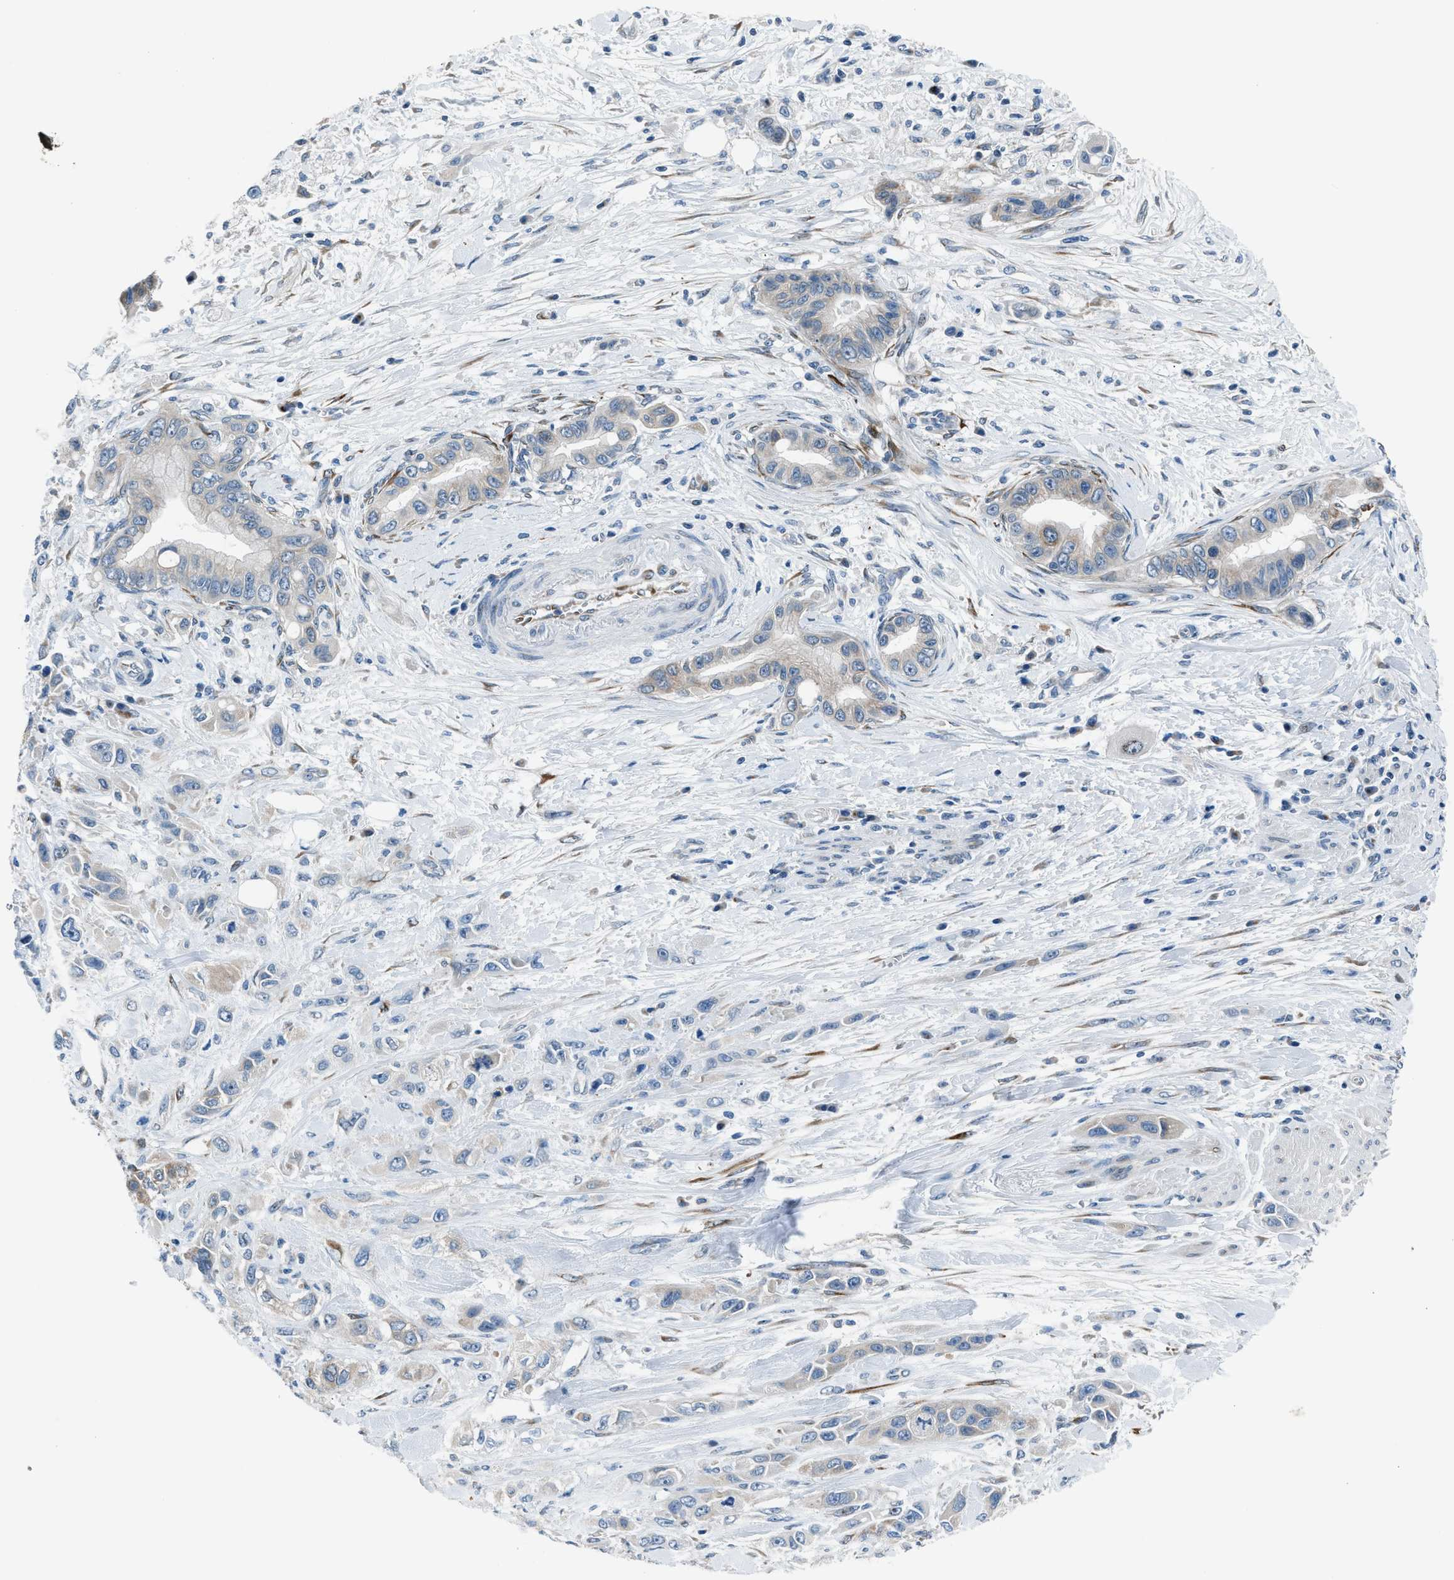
{"staining": {"intensity": "weak", "quantity": "<25%", "location": "cytoplasmic/membranous"}, "tissue": "pancreatic cancer", "cell_type": "Tumor cells", "image_type": "cancer", "snomed": [{"axis": "morphology", "description": "Adenocarcinoma, NOS"}, {"axis": "topography", "description": "Pancreas"}], "caption": "Immunohistochemical staining of human adenocarcinoma (pancreatic) displays no significant expression in tumor cells.", "gene": "RNF41", "patient": {"sex": "female", "age": 73}}